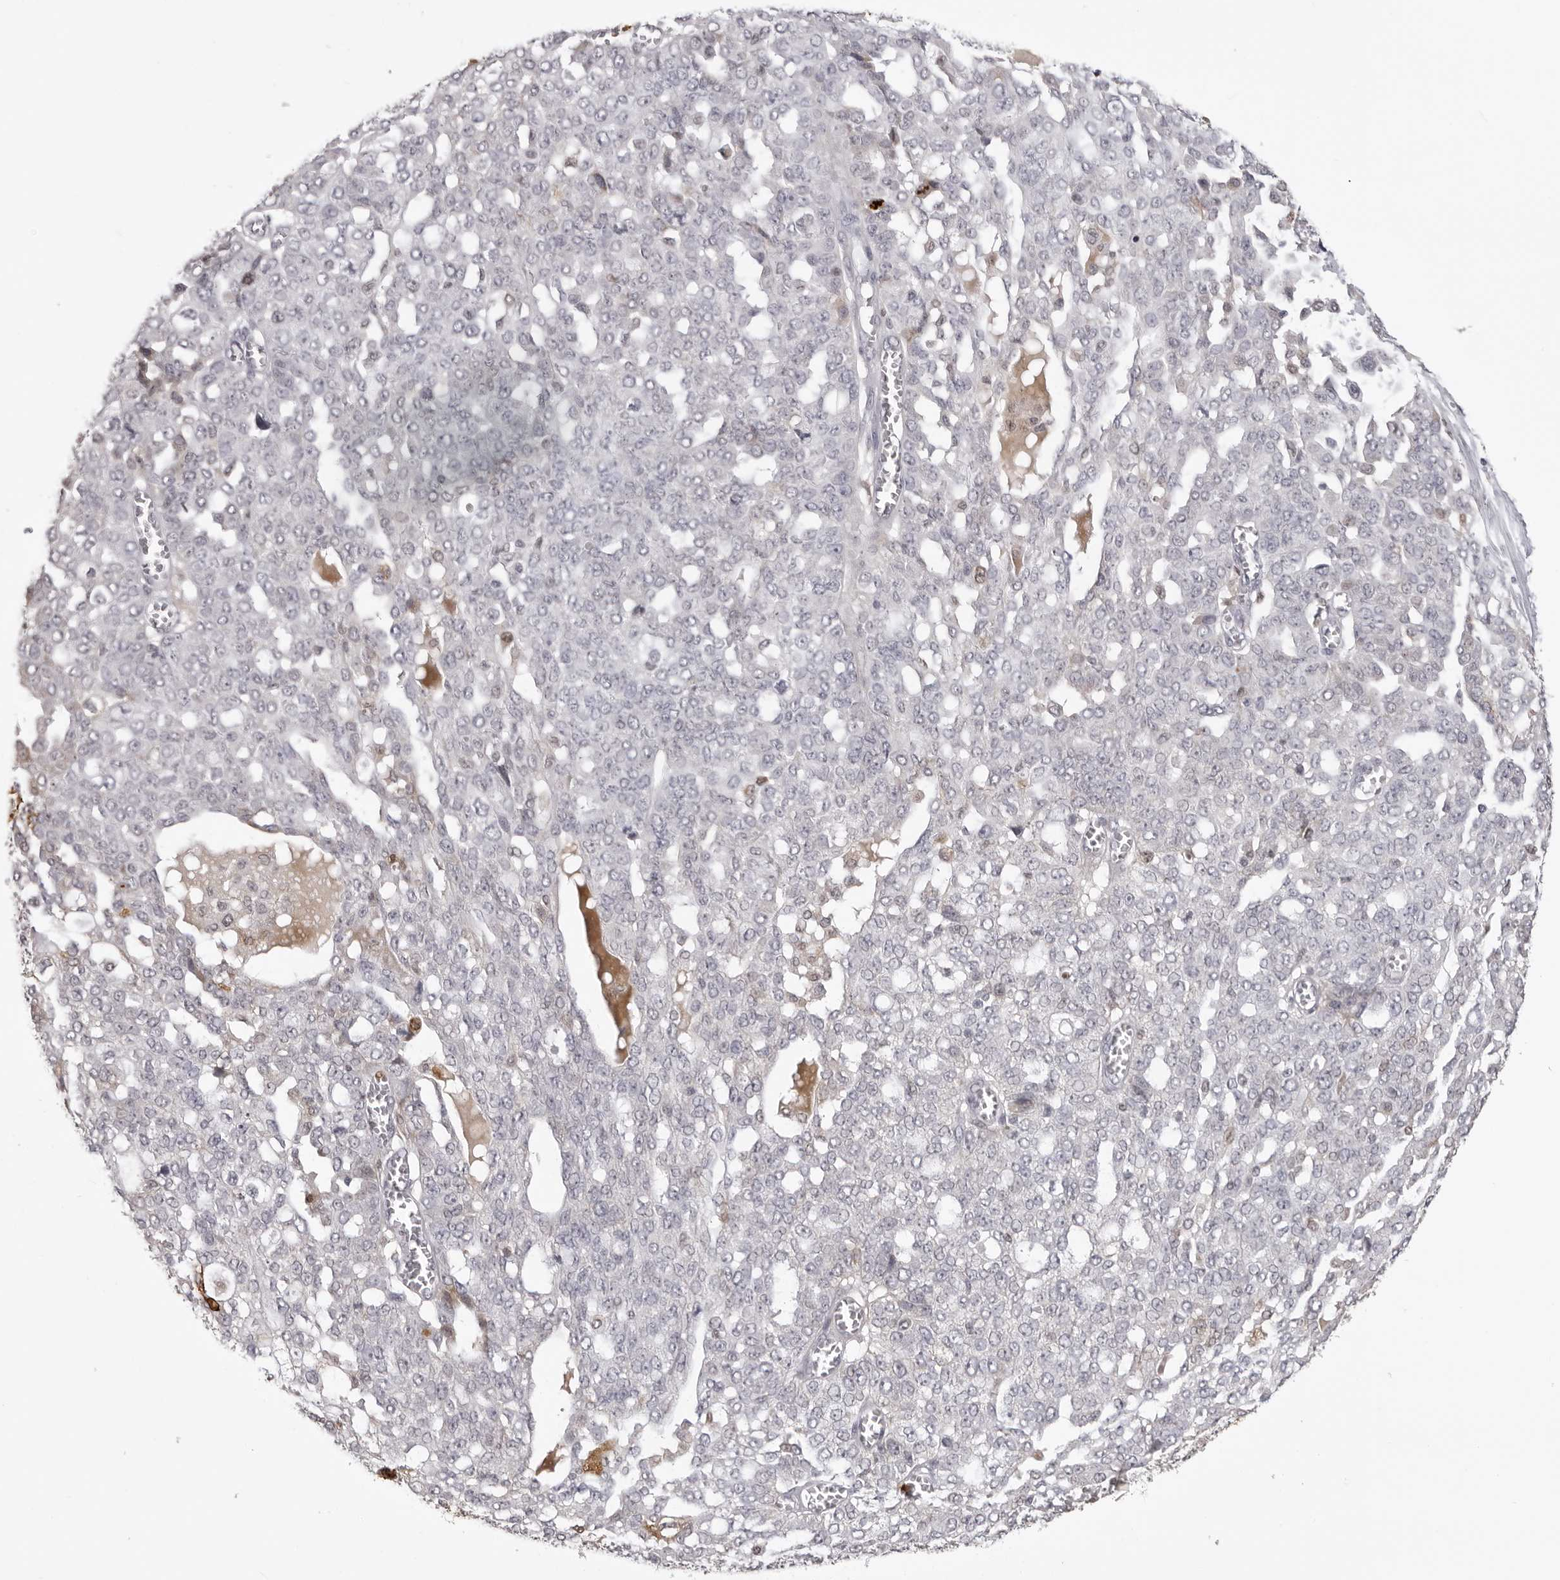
{"staining": {"intensity": "negative", "quantity": "none", "location": "none"}, "tissue": "ovarian cancer", "cell_type": "Tumor cells", "image_type": "cancer", "snomed": [{"axis": "morphology", "description": "Cystadenocarcinoma, serous, NOS"}, {"axis": "topography", "description": "Soft tissue"}, {"axis": "topography", "description": "Ovary"}], "caption": "A high-resolution micrograph shows IHC staining of ovarian cancer (serous cystadenocarcinoma), which reveals no significant staining in tumor cells.", "gene": "IL31", "patient": {"sex": "female", "age": 57}}